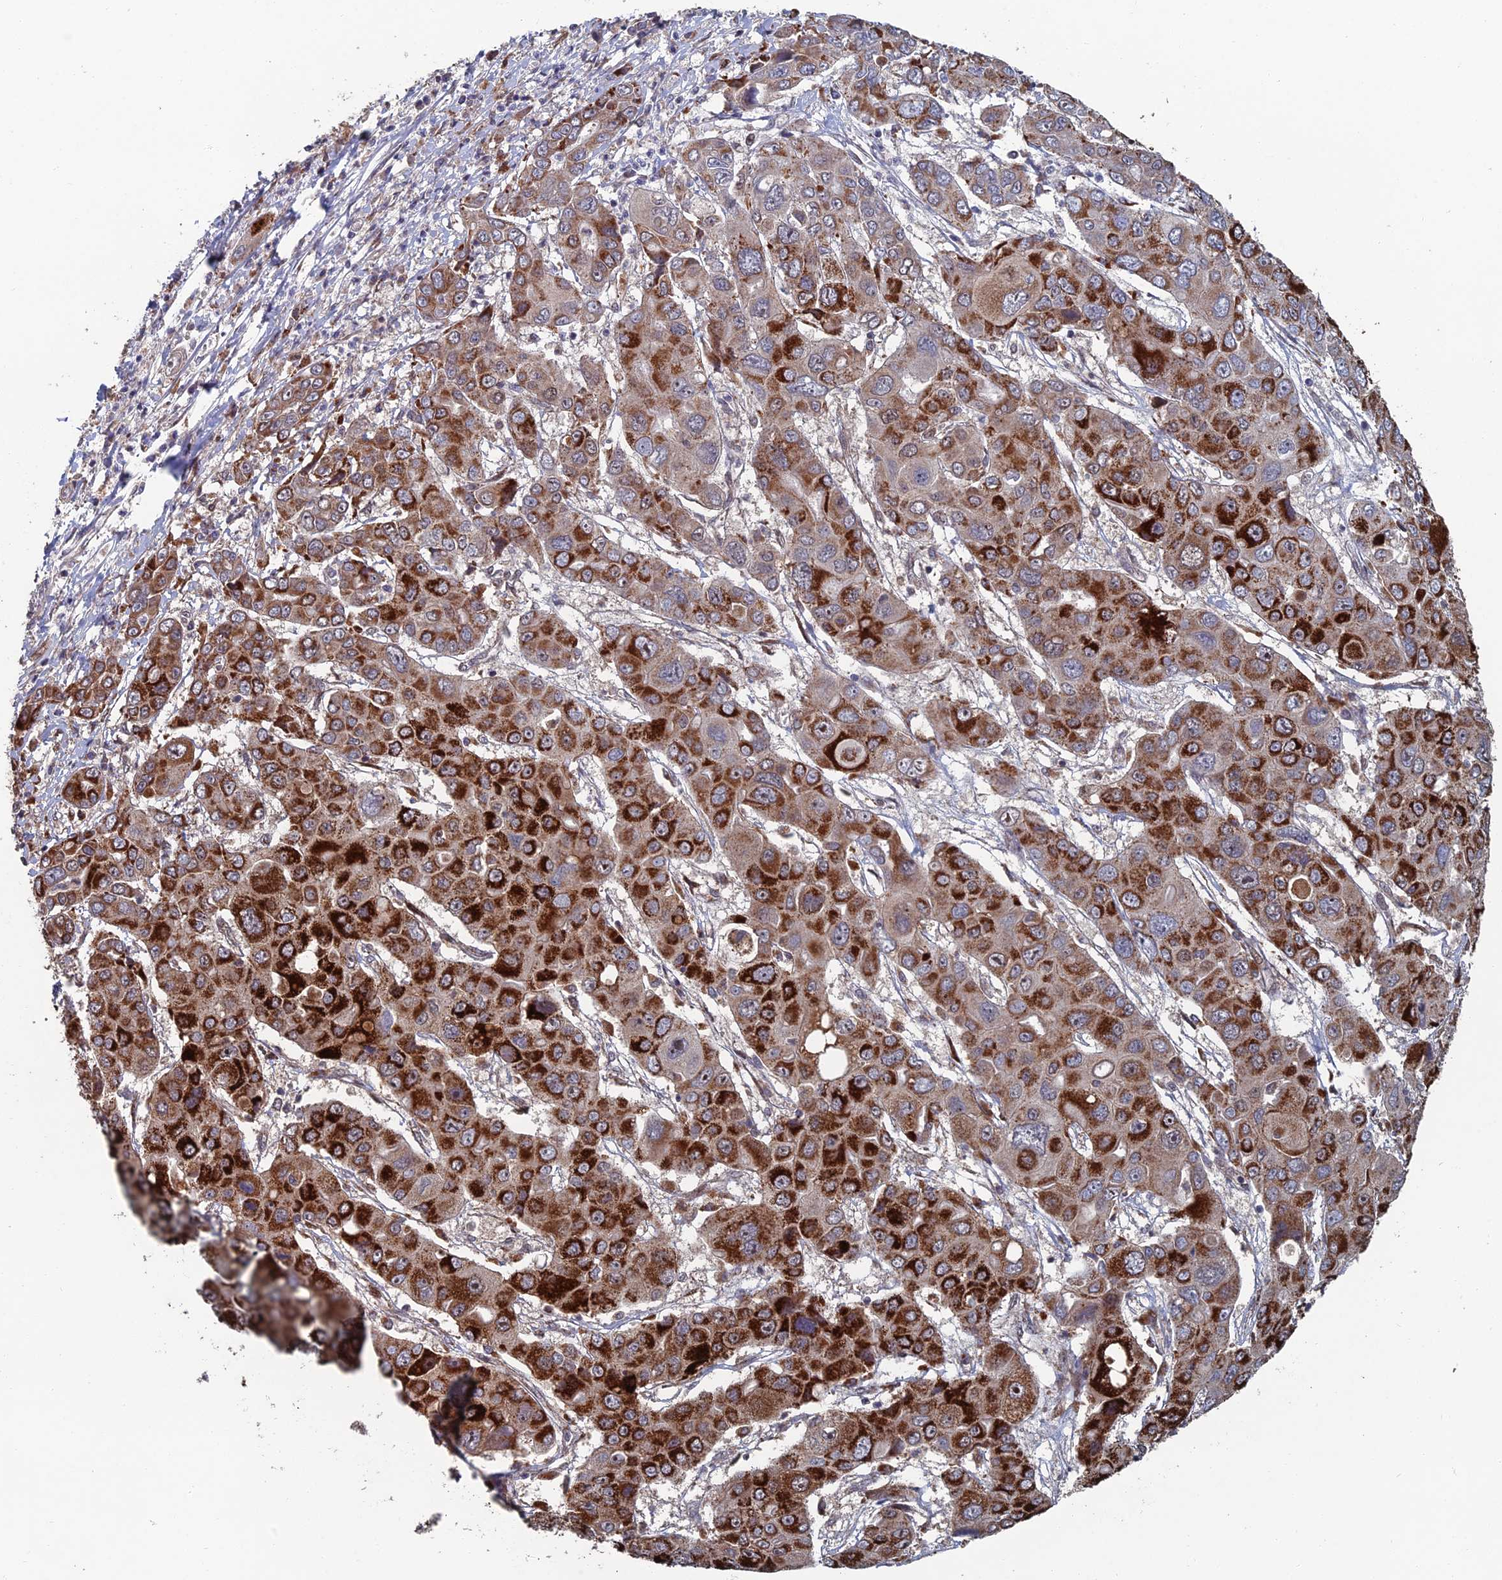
{"staining": {"intensity": "strong", "quantity": "25%-75%", "location": "cytoplasmic/membranous"}, "tissue": "liver cancer", "cell_type": "Tumor cells", "image_type": "cancer", "snomed": [{"axis": "morphology", "description": "Cholangiocarcinoma"}, {"axis": "topography", "description": "Liver"}], "caption": "Immunohistochemical staining of liver cancer (cholangiocarcinoma) demonstrates high levels of strong cytoplasmic/membranous staining in about 25%-75% of tumor cells.", "gene": "GTF2IRD1", "patient": {"sex": "male", "age": 67}}